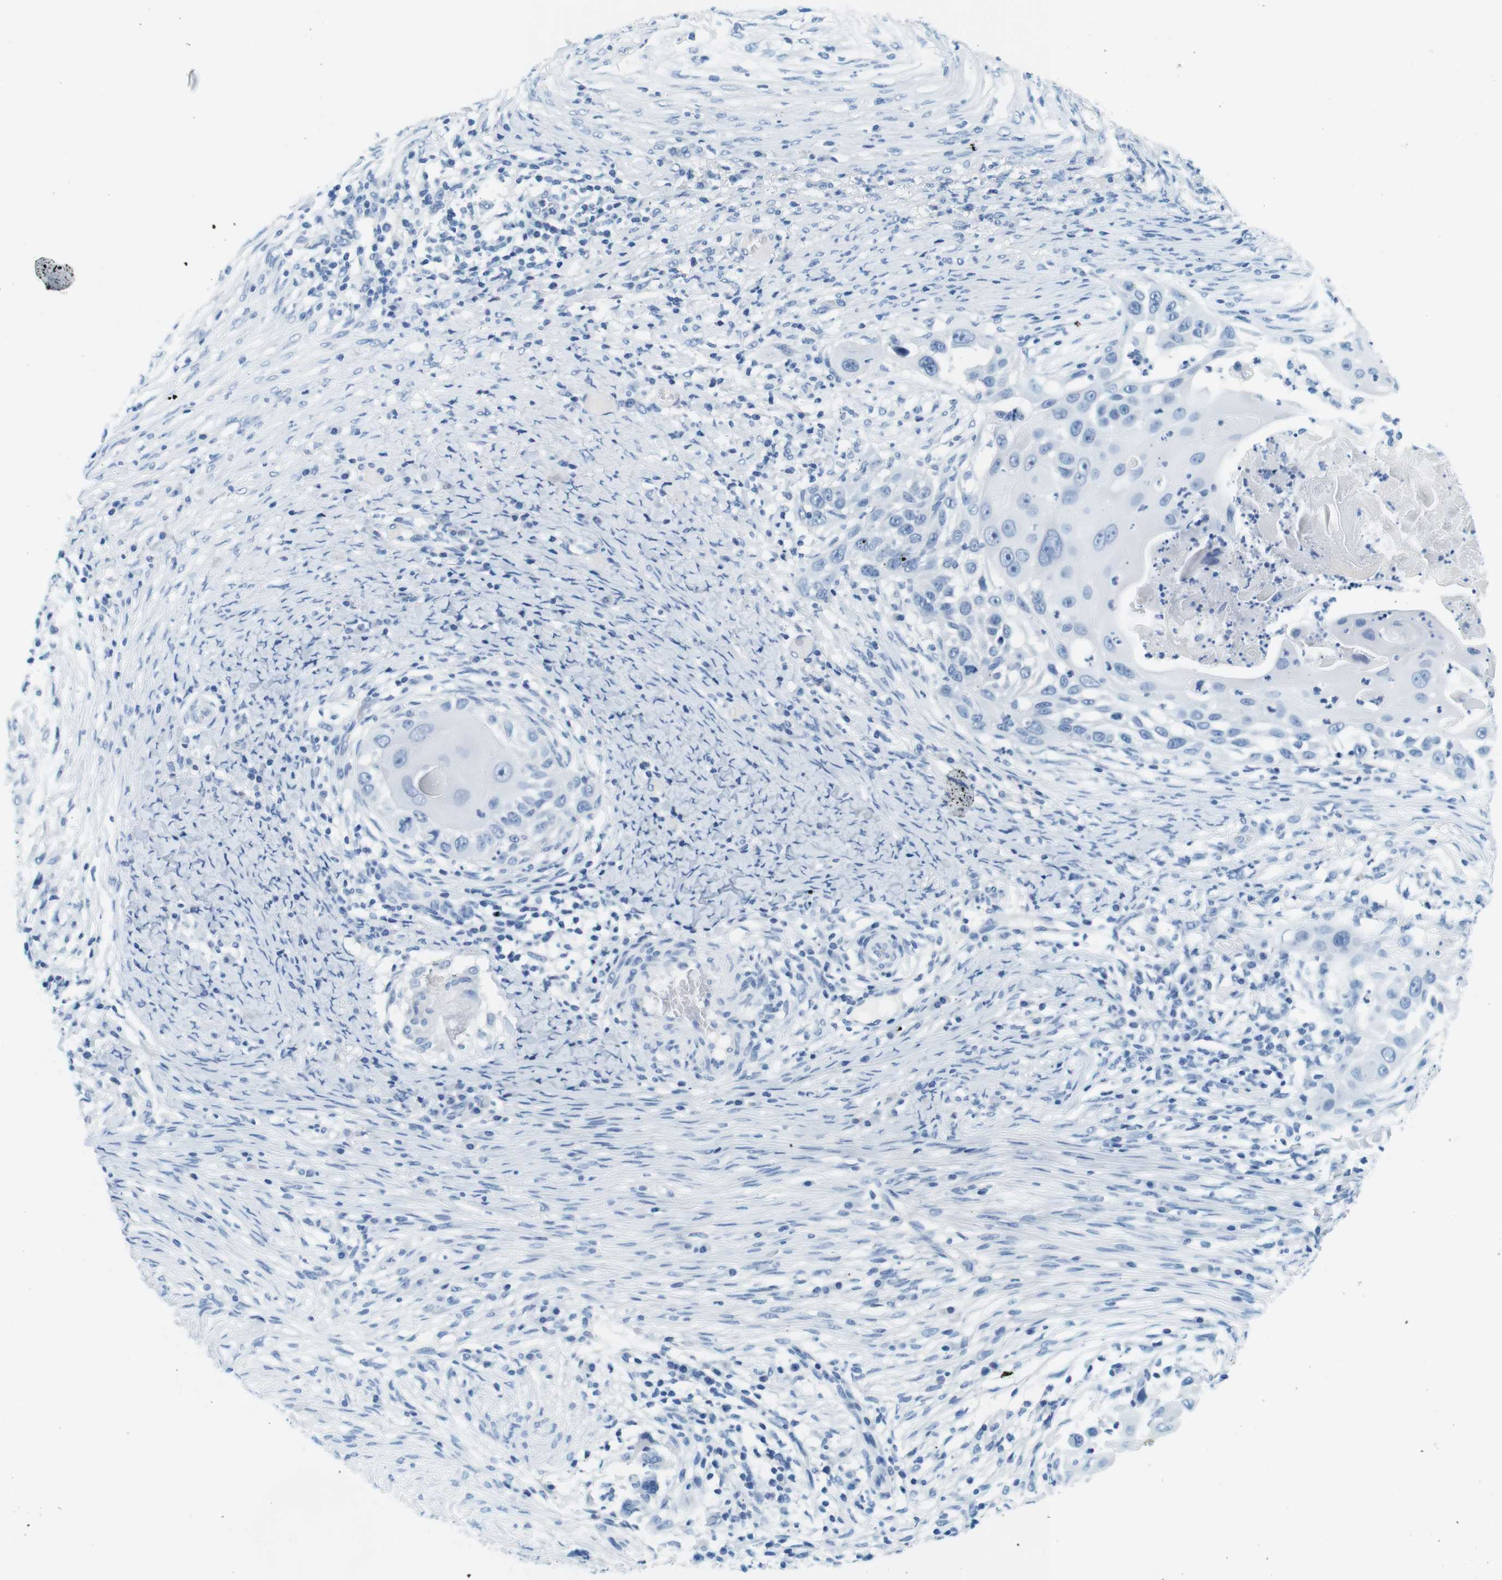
{"staining": {"intensity": "negative", "quantity": "none", "location": "none"}, "tissue": "skin cancer", "cell_type": "Tumor cells", "image_type": "cancer", "snomed": [{"axis": "morphology", "description": "Squamous cell carcinoma, NOS"}, {"axis": "topography", "description": "Skin"}], "caption": "IHC of human squamous cell carcinoma (skin) exhibits no positivity in tumor cells.", "gene": "CYP2C9", "patient": {"sex": "female", "age": 44}}